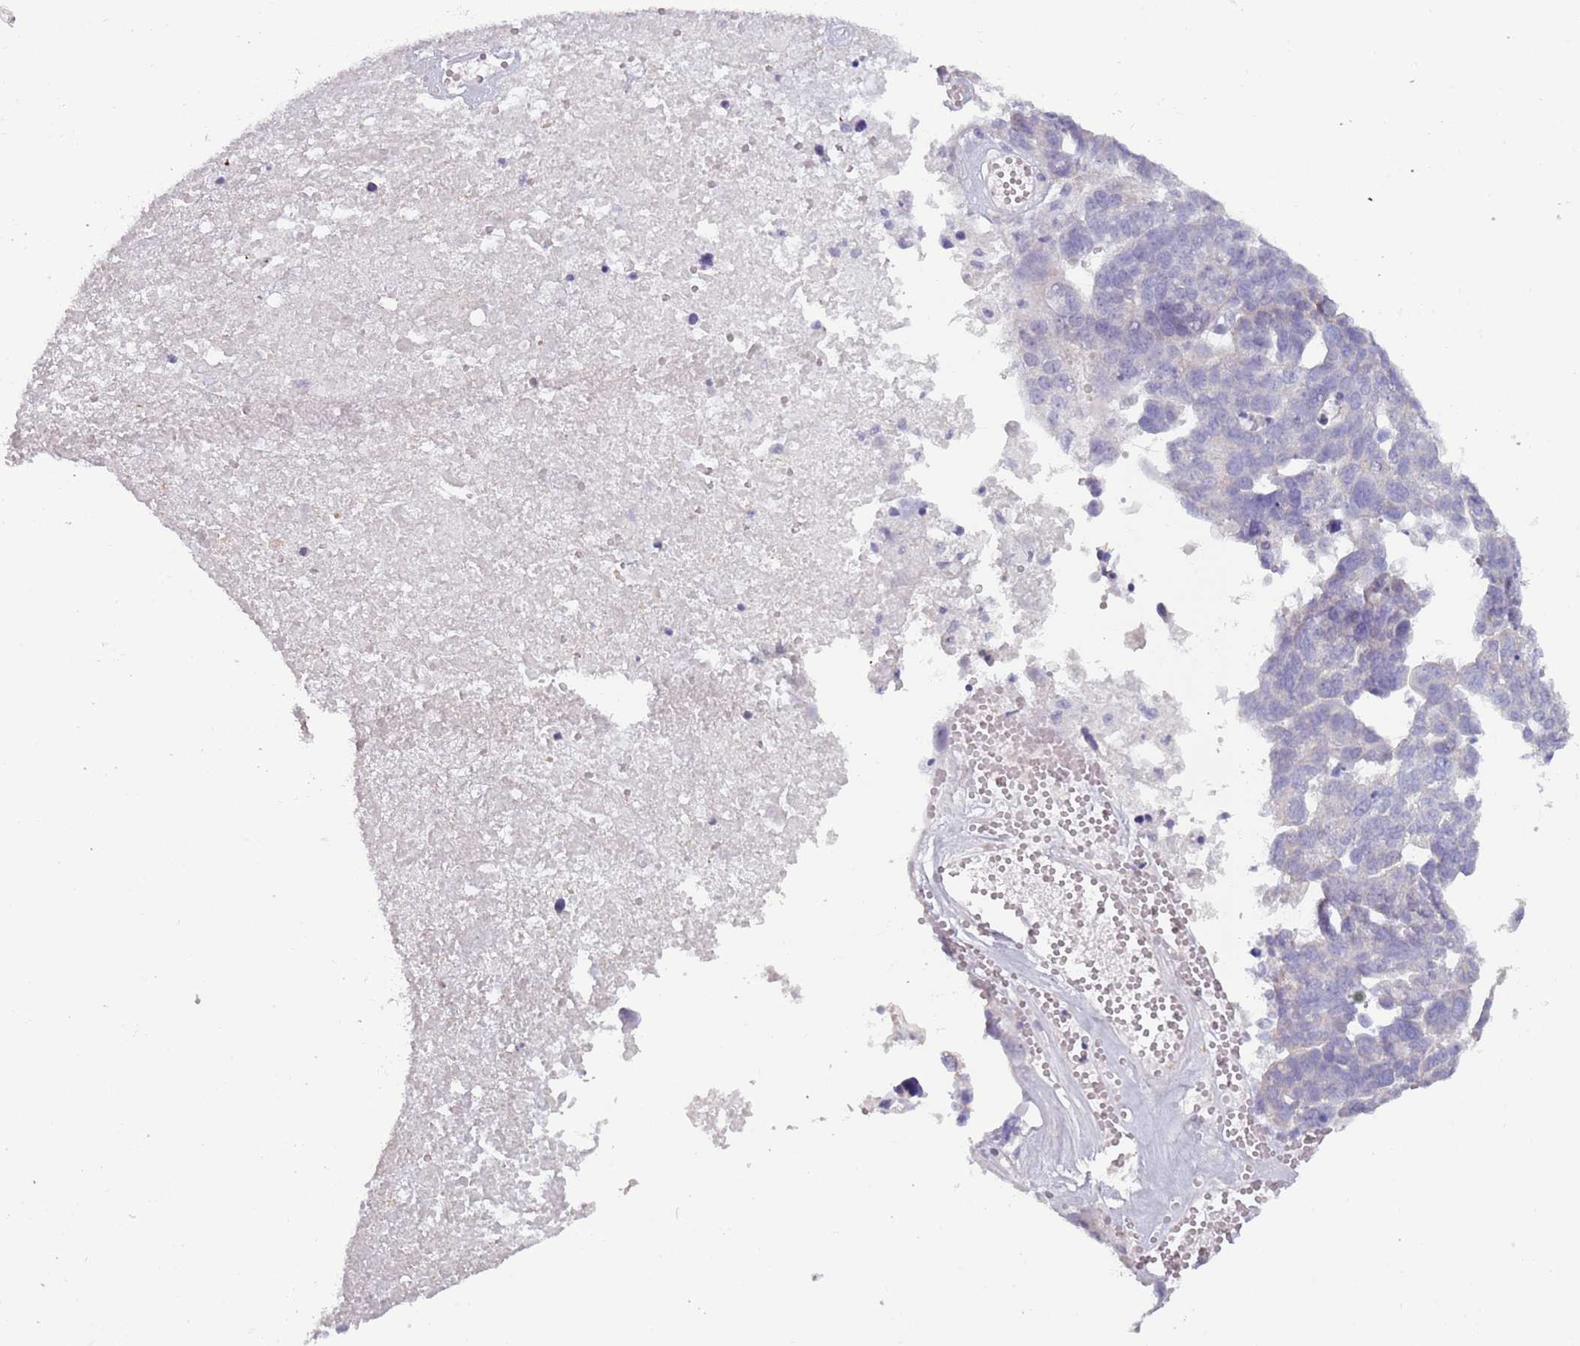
{"staining": {"intensity": "negative", "quantity": "none", "location": "none"}, "tissue": "ovarian cancer", "cell_type": "Tumor cells", "image_type": "cancer", "snomed": [{"axis": "morphology", "description": "Cystadenocarcinoma, serous, NOS"}, {"axis": "topography", "description": "Ovary"}], "caption": "This is a micrograph of IHC staining of ovarian cancer (serous cystadenocarcinoma), which shows no staining in tumor cells.", "gene": "RFX2", "patient": {"sex": "female", "age": 59}}